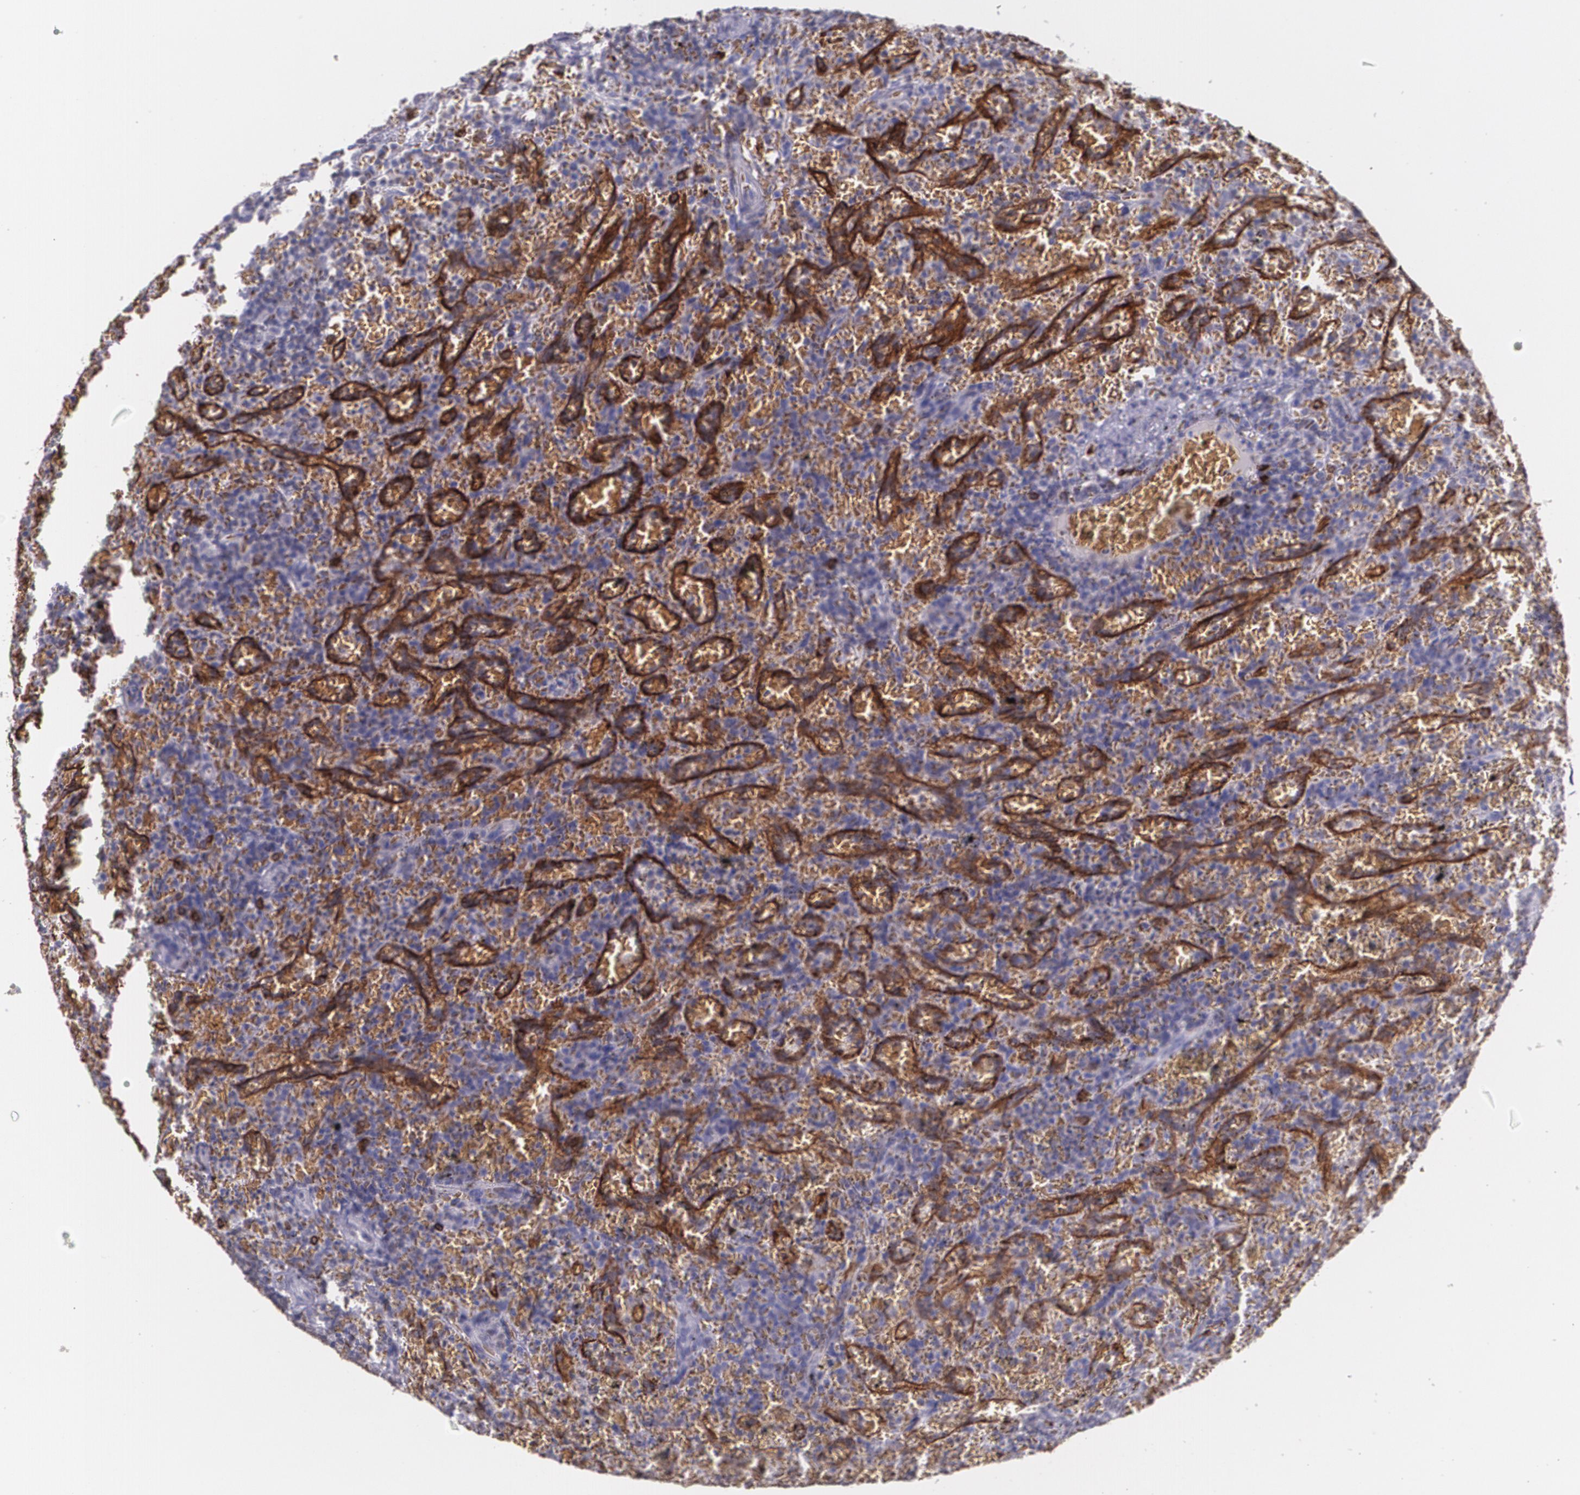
{"staining": {"intensity": "negative", "quantity": "none", "location": "none"}, "tissue": "lymphoma", "cell_type": "Tumor cells", "image_type": "cancer", "snomed": [{"axis": "morphology", "description": "Malignant lymphoma, non-Hodgkin's type, Low grade"}, {"axis": "topography", "description": "Spleen"}], "caption": "The image reveals no staining of tumor cells in malignant lymphoma, non-Hodgkin's type (low-grade). (Stains: DAB IHC with hematoxylin counter stain, Microscopy: brightfield microscopy at high magnification).", "gene": "RTN1", "patient": {"sex": "female", "age": 64}}